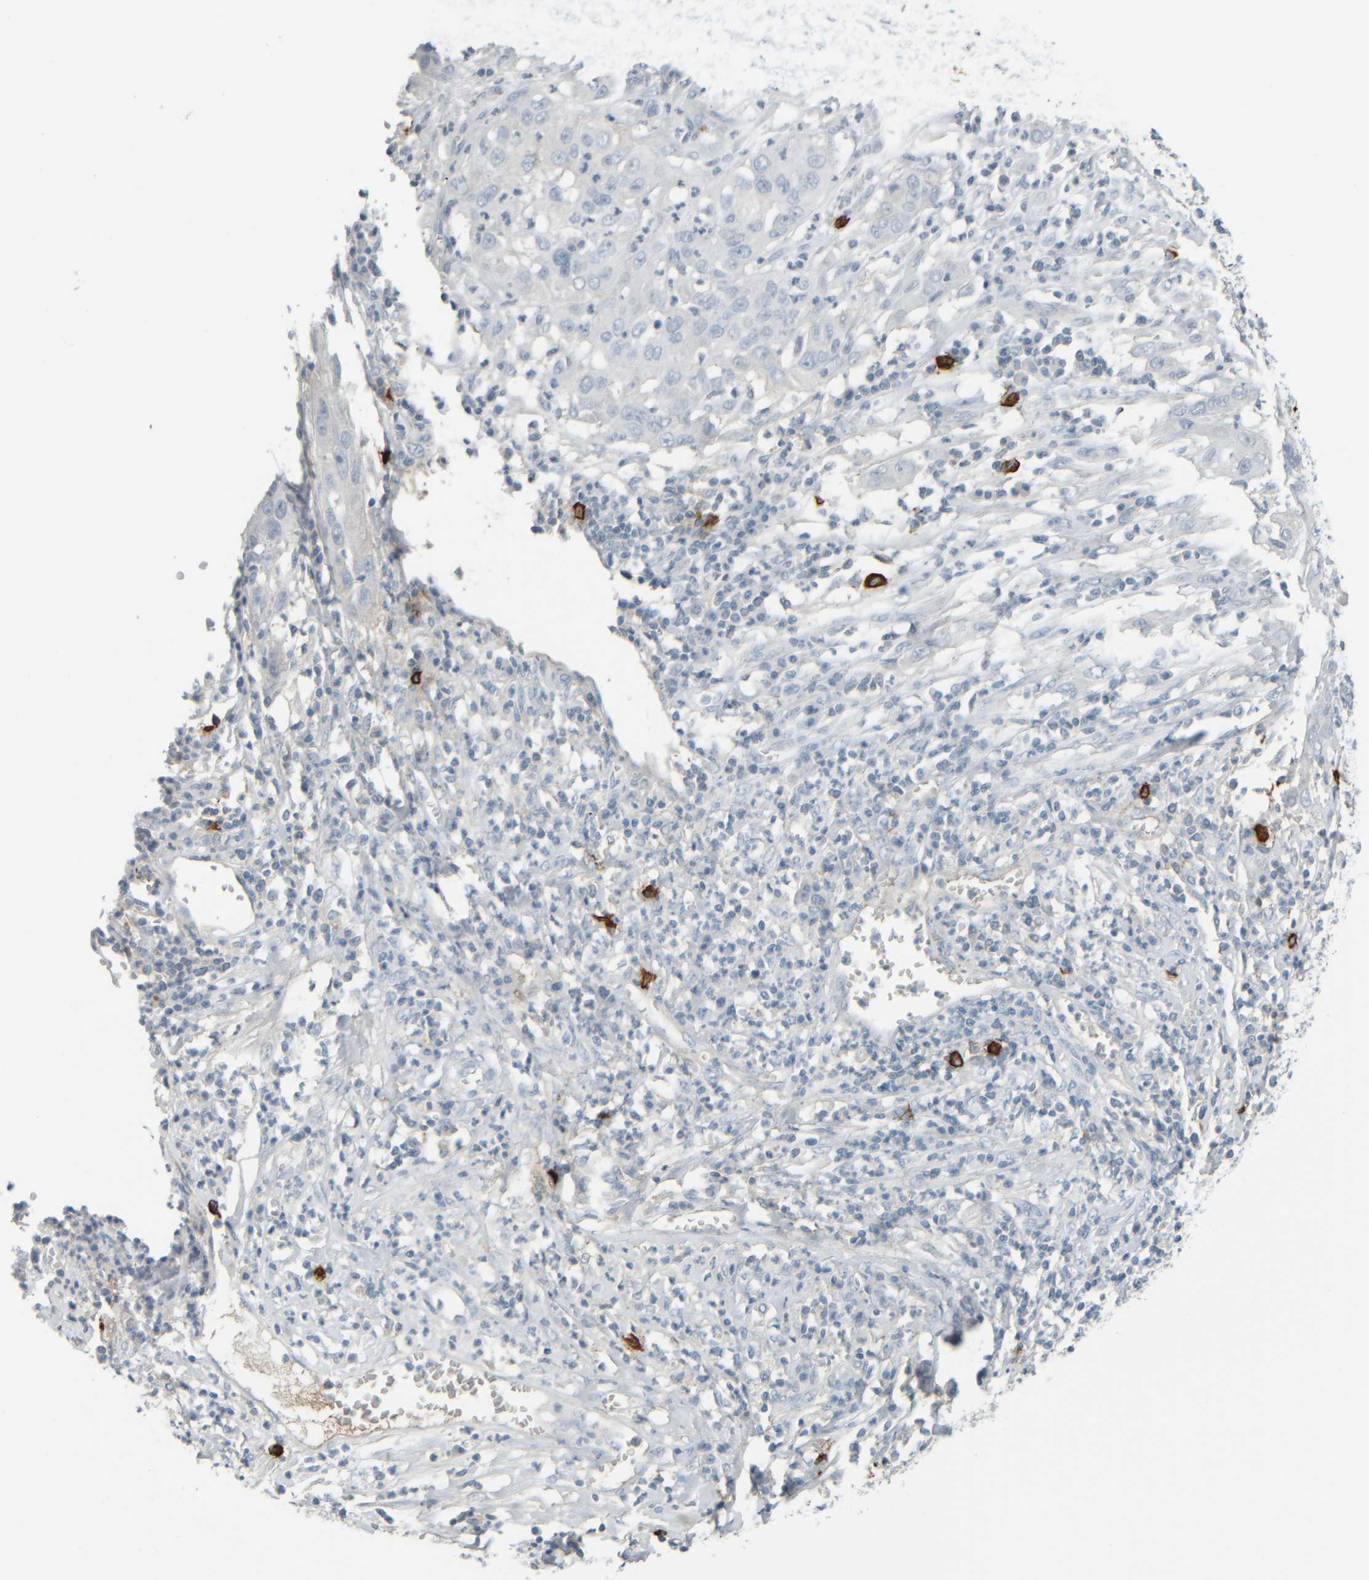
{"staining": {"intensity": "negative", "quantity": "none", "location": "none"}, "tissue": "cervical cancer", "cell_type": "Tumor cells", "image_type": "cancer", "snomed": [{"axis": "morphology", "description": "Squamous cell carcinoma, NOS"}, {"axis": "topography", "description": "Cervix"}], "caption": "Tumor cells show no significant staining in cervical cancer (squamous cell carcinoma).", "gene": "TPSAB1", "patient": {"sex": "female", "age": 32}}